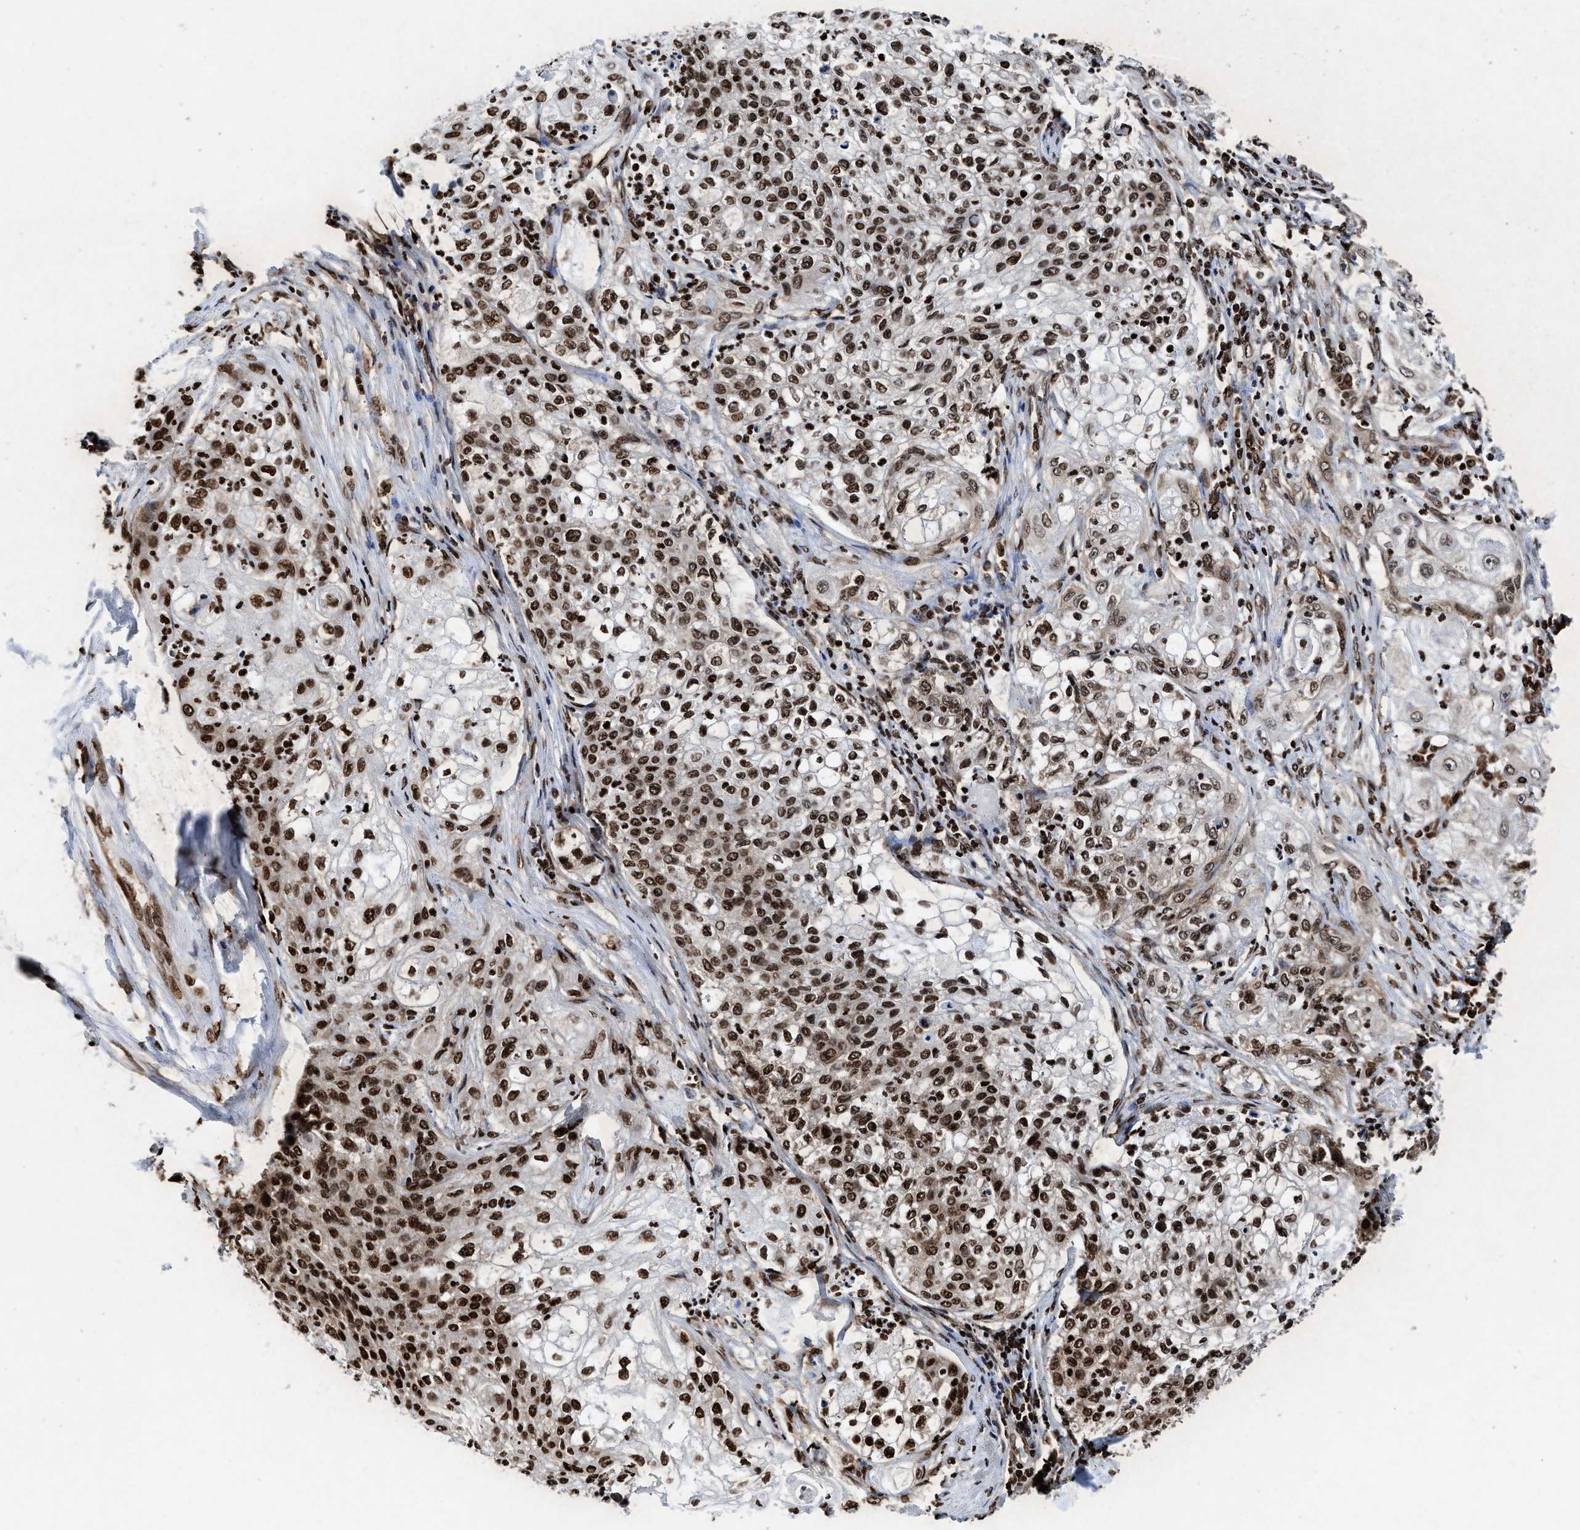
{"staining": {"intensity": "strong", "quantity": ">75%", "location": "cytoplasmic/membranous,nuclear"}, "tissue": "lung cancer", "cell_type": "Tumor cells", "image_type": "cancer", "snomed": [{"axis": "morphology", "description": "Inflammation, NOS"}, {"axis": "morphology", "description": "Squamous cell carcinoma, NOS"}, {"axis": "topography", "description": "Lymph node"}, {"axis": "topography", "description": "Soft tissue"}, {"axis": "topography", "description": "Lung"}], "caption": "Brown immunohistochemical staining in human lung squamous cell carcinoma shows strong cytoplasmic/membranous and nuclear expression in approximately >75% of tumor cells. Using DAB (3,3'-diaminobenzidine) (brown) and hematoxylin (blue) stains, captured at high magnification using brightfield microscopy.", "gene": "ALYREF", "patient": {"sex": "male", "age": 66}}